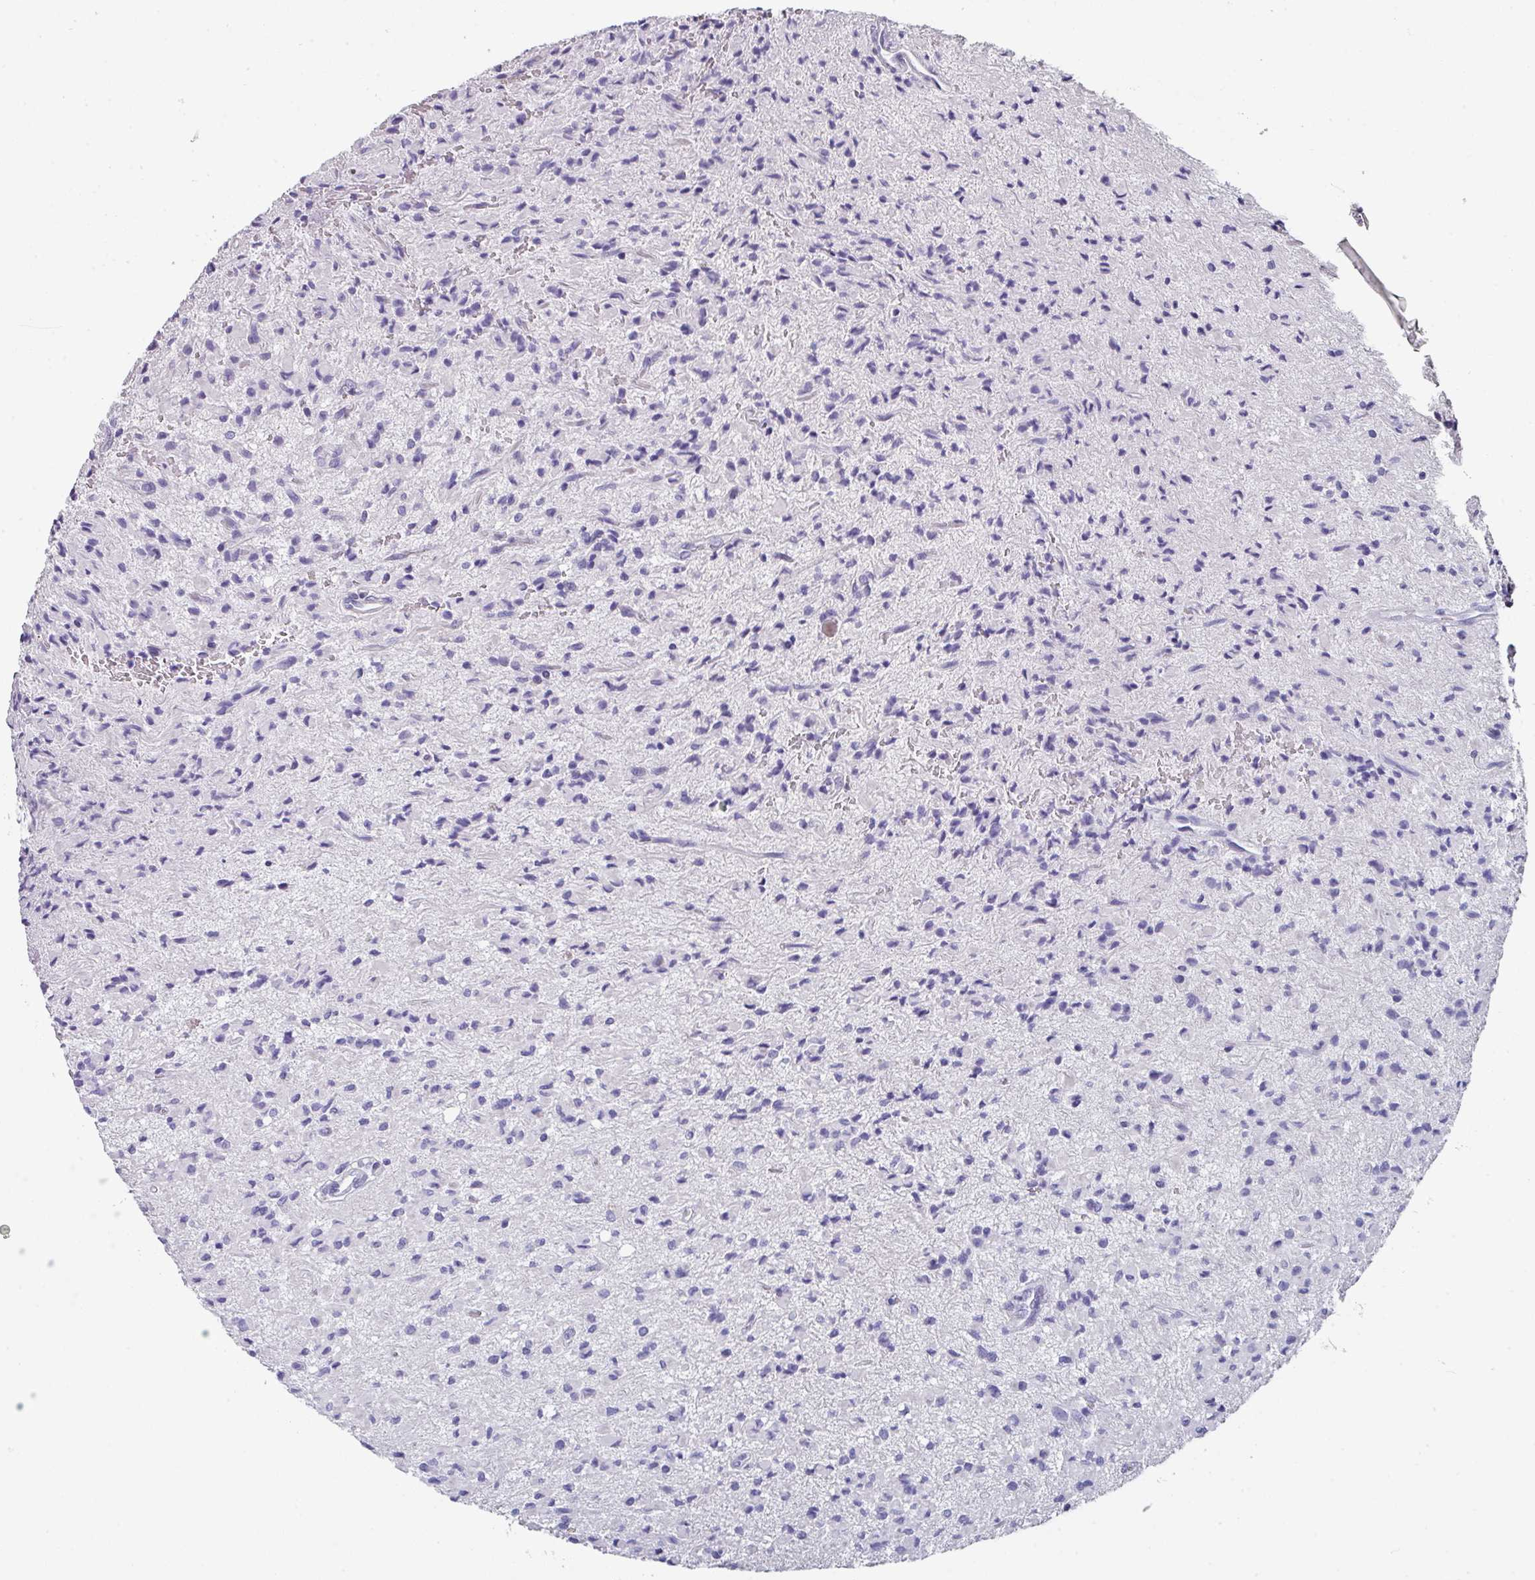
{"staining": {"intensity": "negative", "quantity": "none", "location": "none"}, "tissue": "glioma", "cell_type": "Tumor cells", "image_type": "cancer", "snomed": [{"axis": "morphology", "description": "Glioma, malignant, Low grade"}, {"axis": "topography", "description": "Brain"}], "caption": "This is an immunohistochemistry image of glioma. There is no staining in tumor cells.", "gene": "DEFB115", "patient": {"sex": "female", "age": 33}}